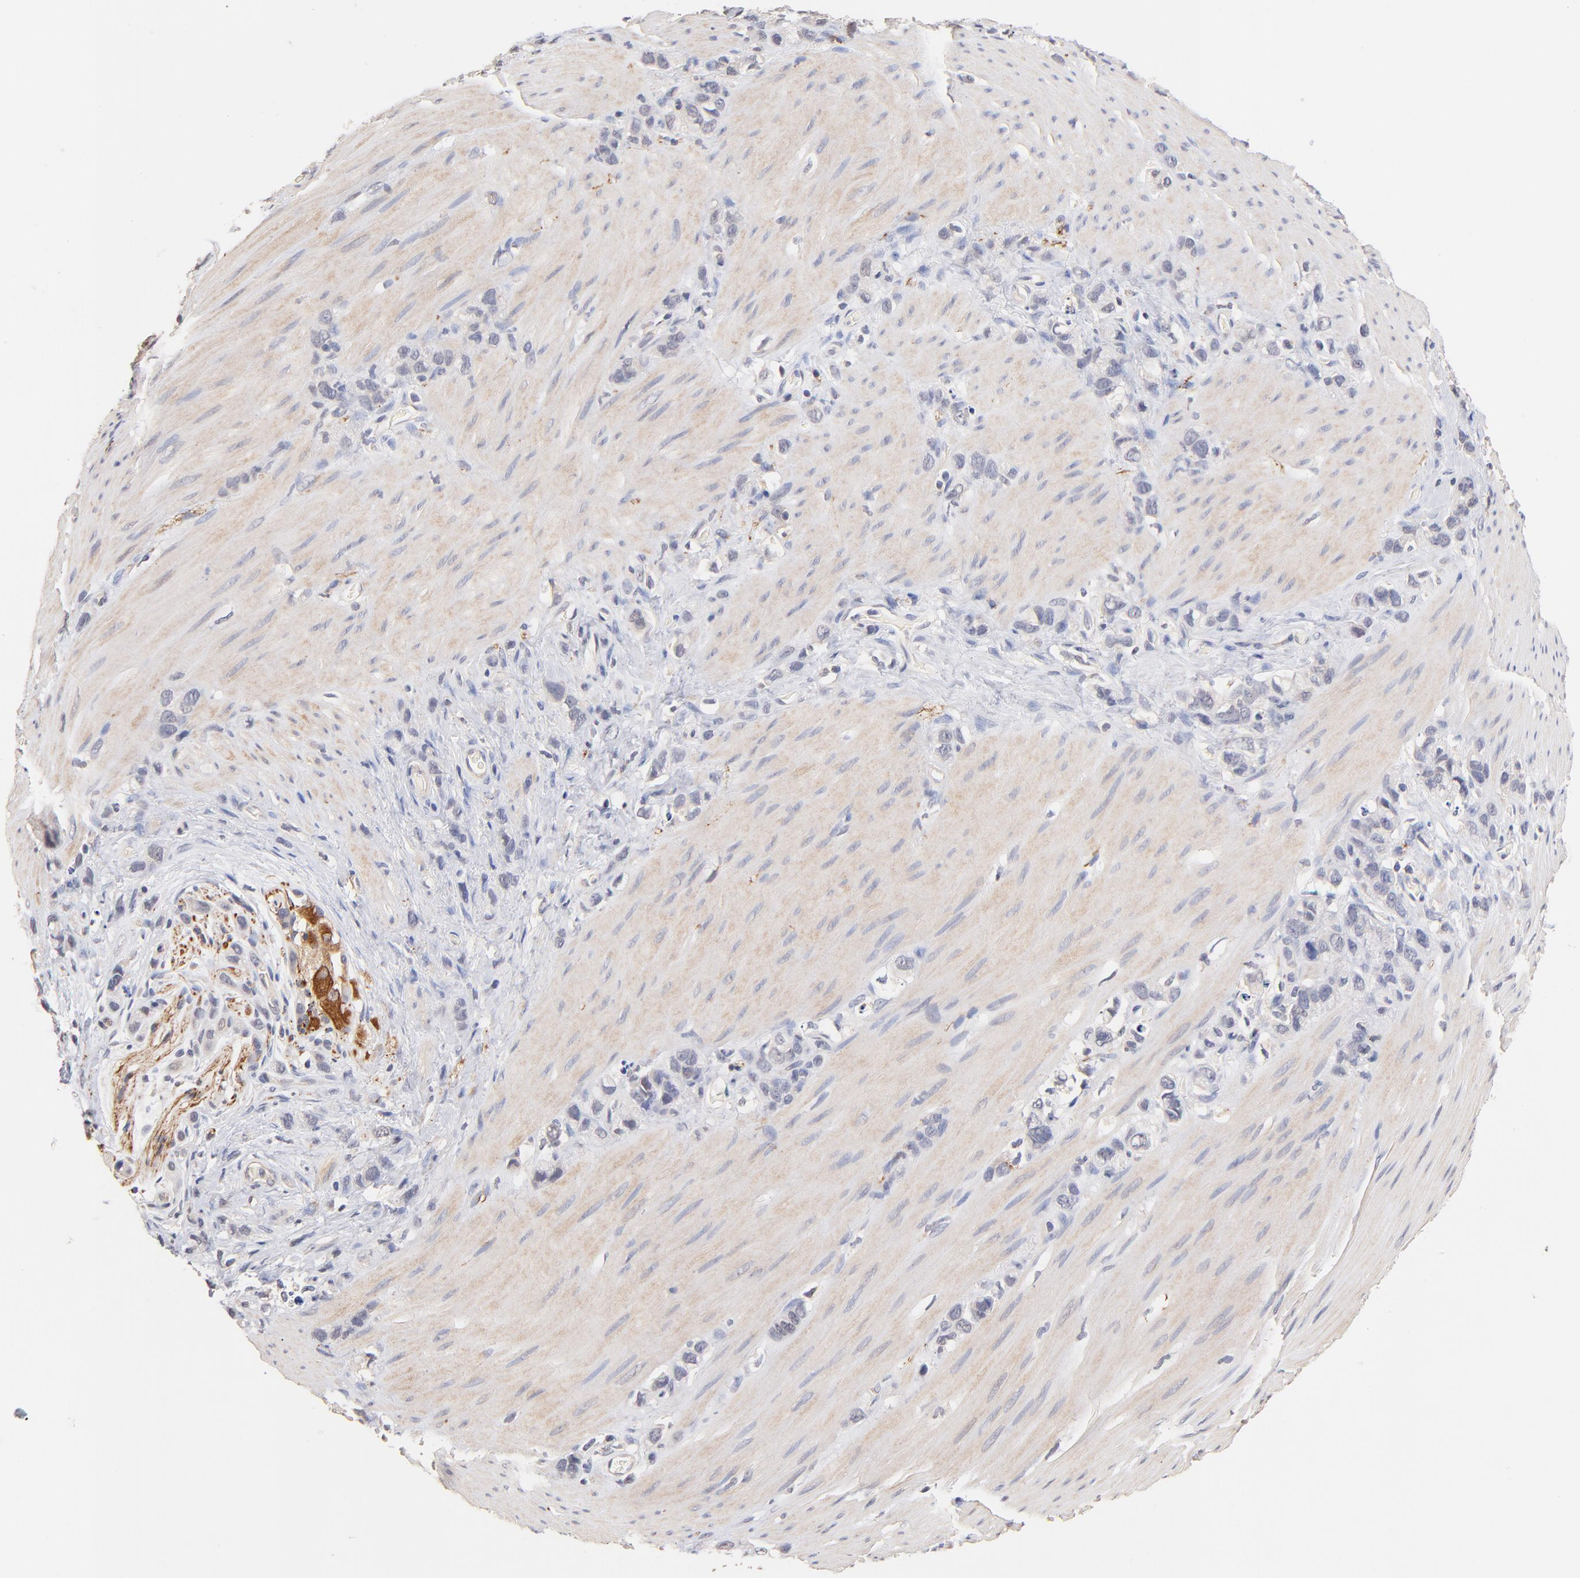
{"staining": {"intensity": "strong", "quantity": "<25%", "location": "cytoplasmic/membranous"}, "tissue": "stomach cancer", "cell_type": "Tumor cells", "image_type": "cancer", "snomed": [{"axis": "morphology", "description": "Normal tissue, NOS"}, {"axis": "morphology", "description": "Adenocarcinoma, NOS"}, {"axis": "morphology", "description": "Adenocarcinoma, High grade"}, {"axis": "topography", "description": "Stomach, upper"}, {"axis": "topography", "description": "Stomach"}], "caption": "Stomach adenocarcinoma (high-grade) stained with a brown dye demonstrates strong cytoplasmic/membranous positive expression in about <25% of tumor cells.", "gene": "RIBC2", "patient": {"sex": "female", "age": 65}}